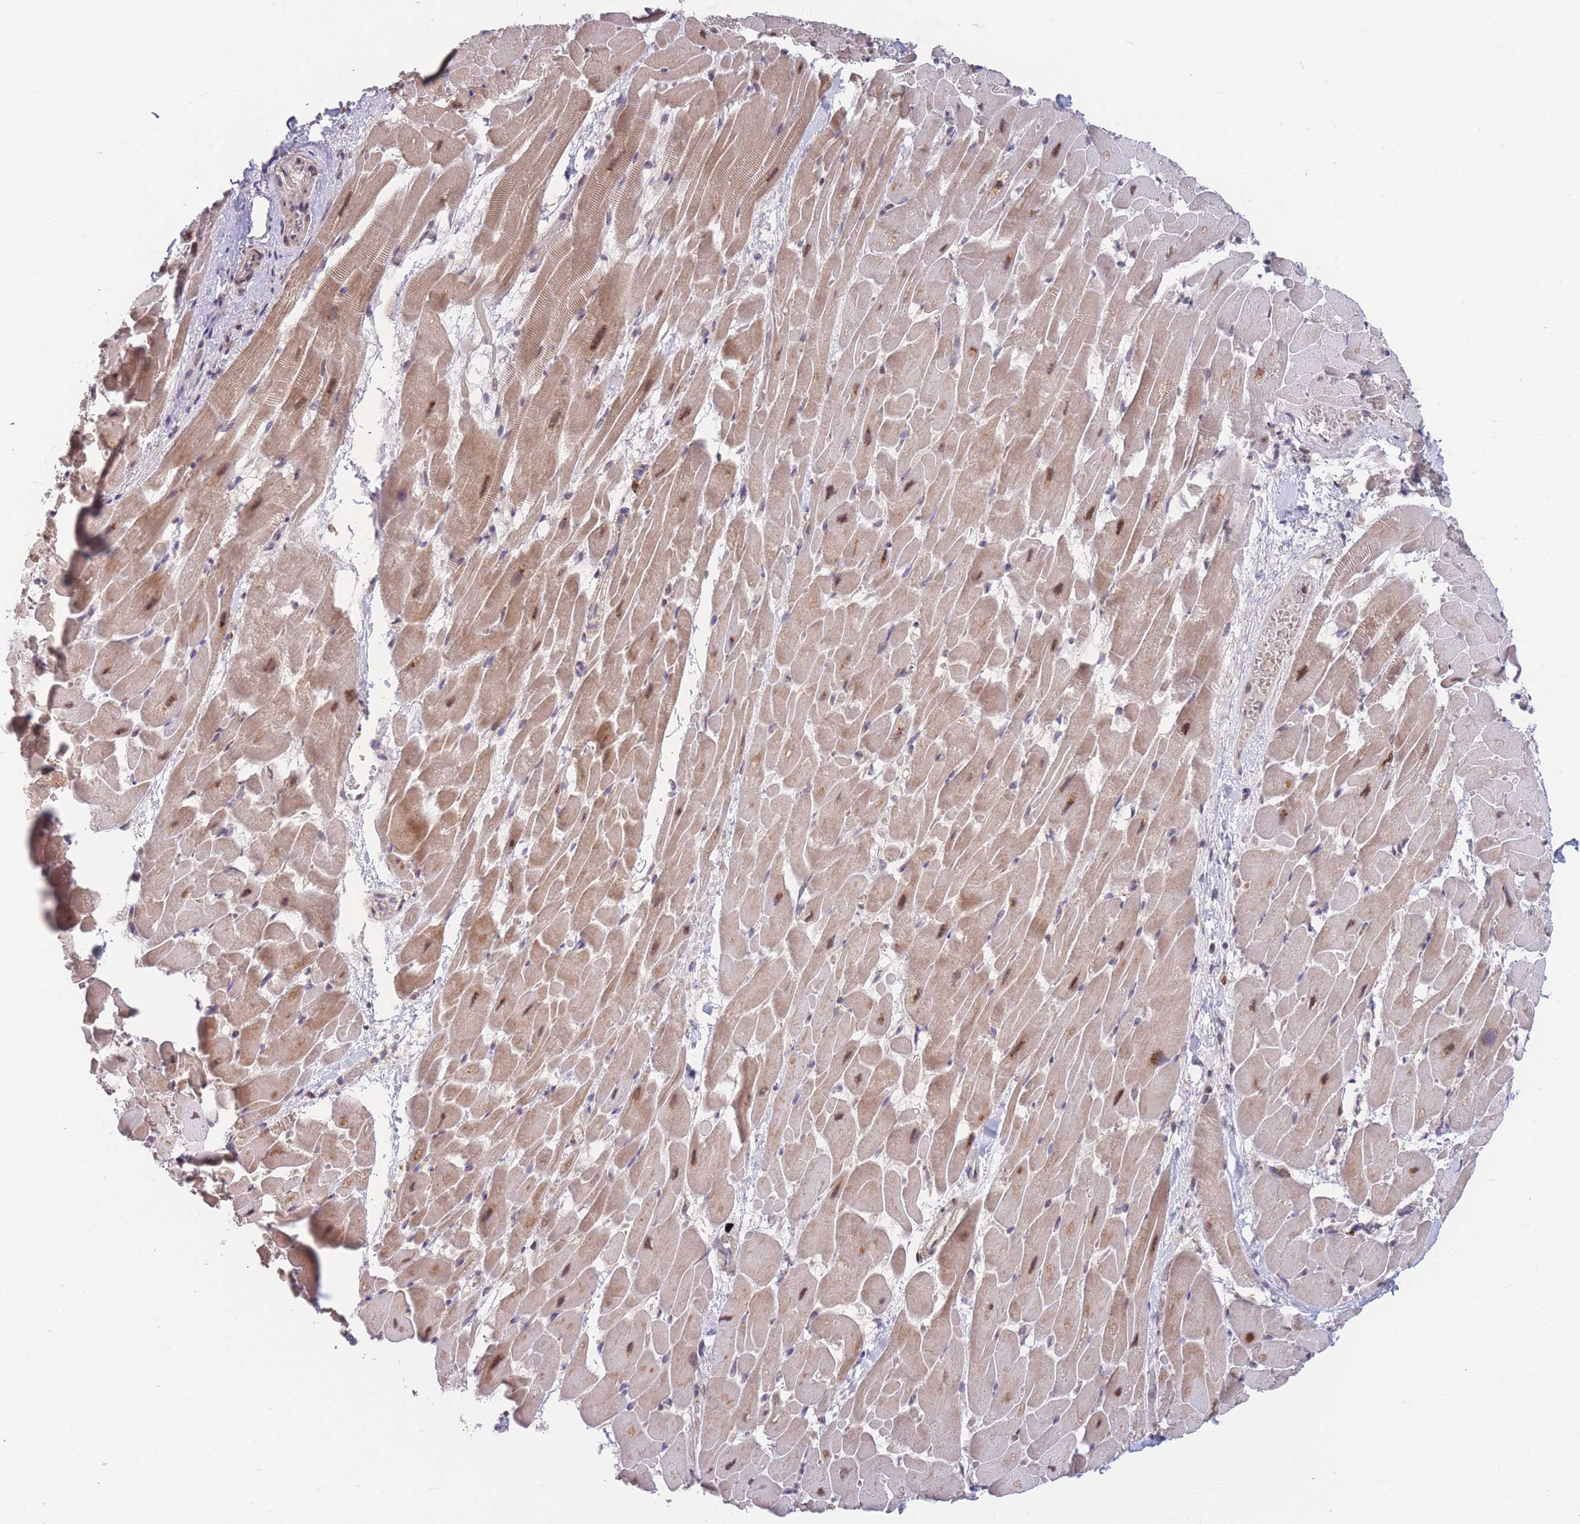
{"staining": {"intensity": "moderate", "quantity": "25%-75%", "location": "cytoplasmic/membranous,nuclear"}, "tissue": "heart muscle", "cell_type": "Cardiomyocytes", "image_type": "normal", "snomed": [{"axis": "morphology", "description": "Normal tissue, NOS"}, {"axis": "topography", "description": "Heart"}], "caption": "Immunohistochemistry (IHC) histopathology image of normal human heart muscle stained for a protein (brown), which reveals medium levels of moderate cytoplasmic/membranous,nuclear staining in about 25%-75% of cardiomyocytes.", "gene": "SNRPA1", "patient": {"sex": "male", "age": 37}}